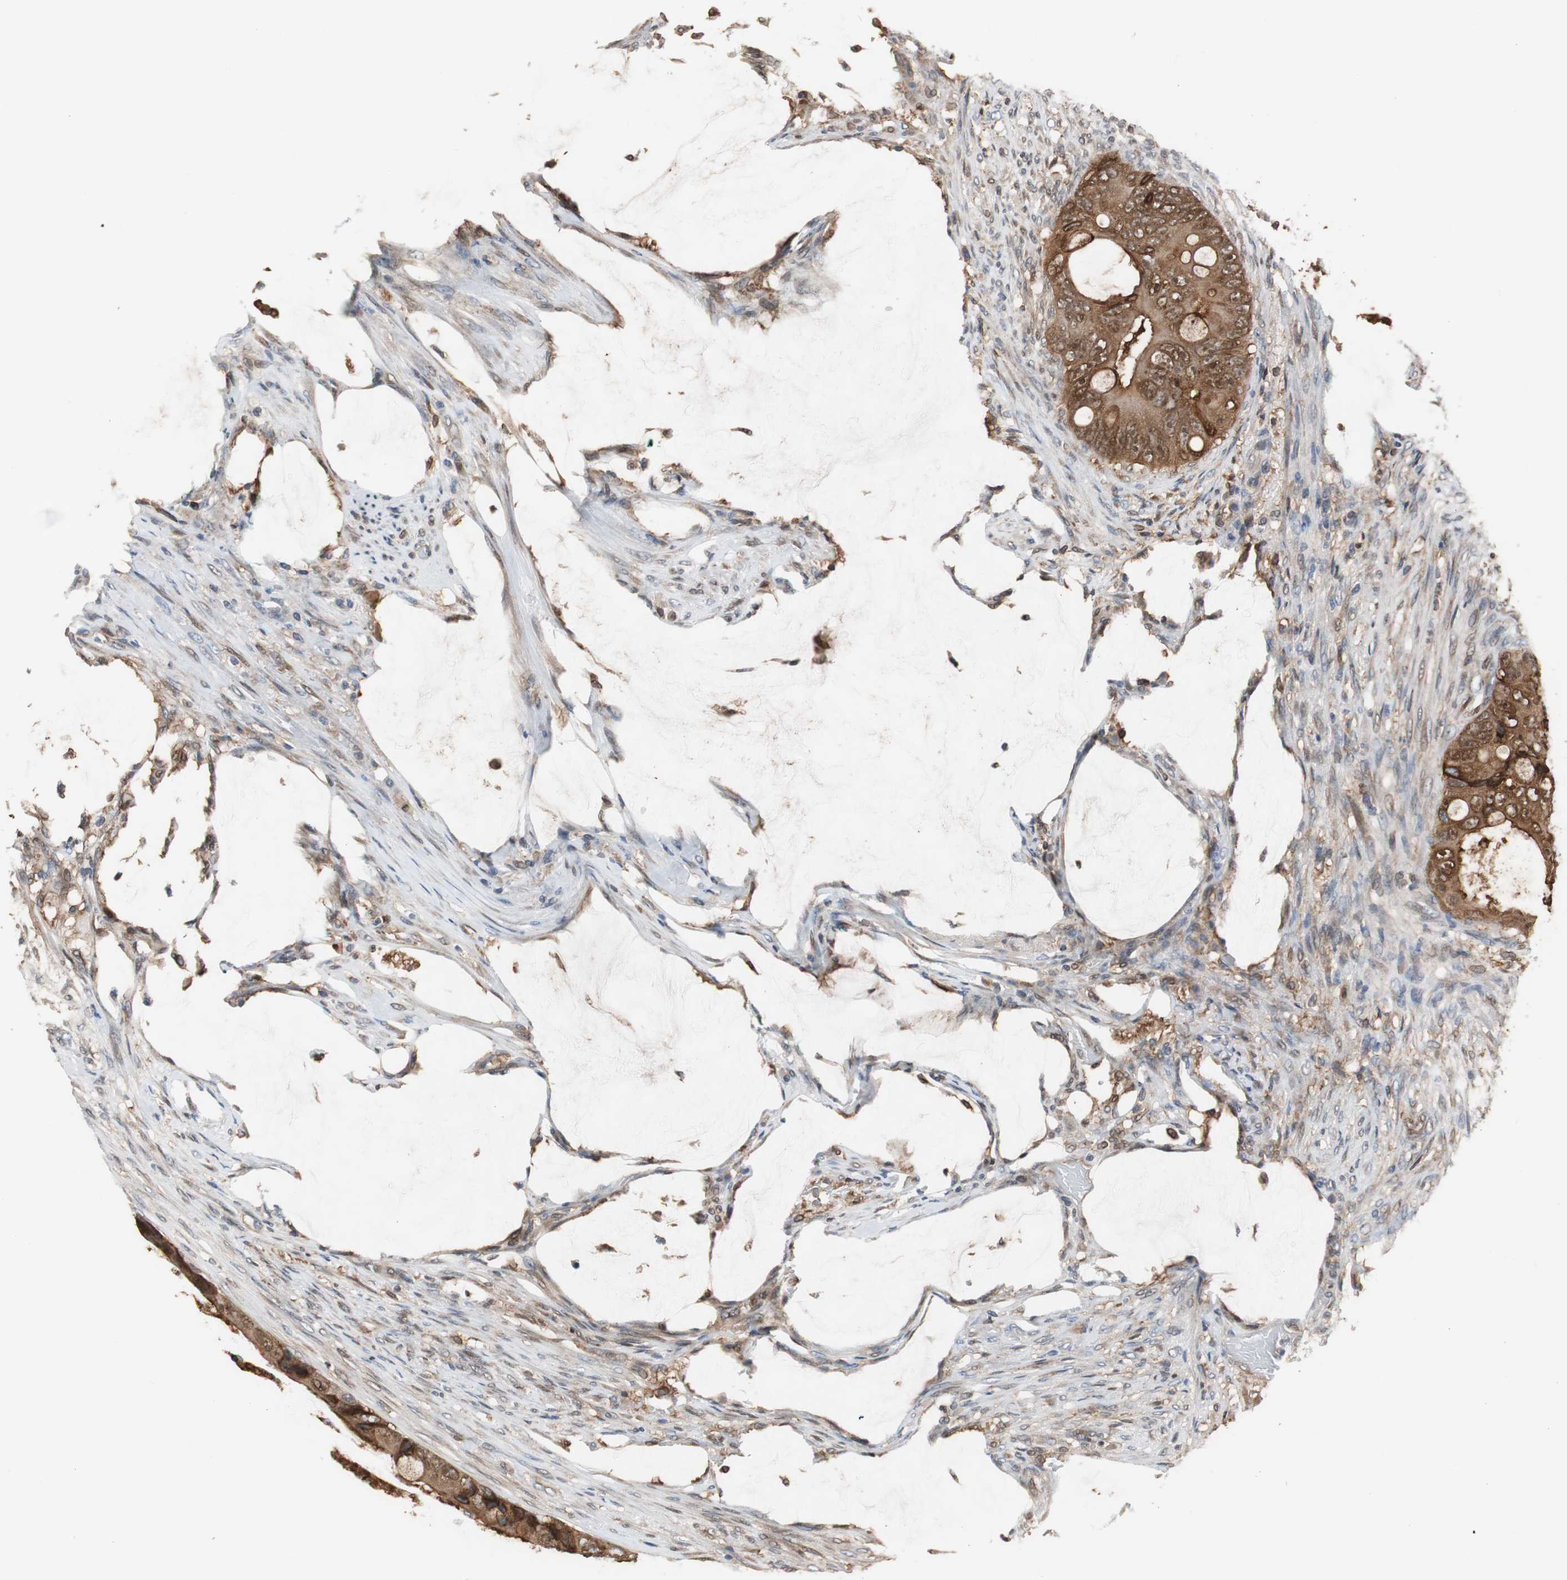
{"staining": {"intensity": "moderate", "quantity": ">75%", "location": "cytoplasmic/membranous"}, "tissue": "colorectal cancer", "cell_type": "Tumor cells", "image_type": "cancer", "snomed": [{"axis": "morphology", "description": "Adenocarcinoma, NOS"}, {"axis": "topography", "description": "Rectum"}], "caption": "Protein positivity by immunohistochemistry shows moderate cytoplasmic/membranous staining in about >75% of tumor cells in colorectal cancer (adenocarcinoma).", "gene": "ANXA4", "patient": {"sex": "female", "age": 77}}